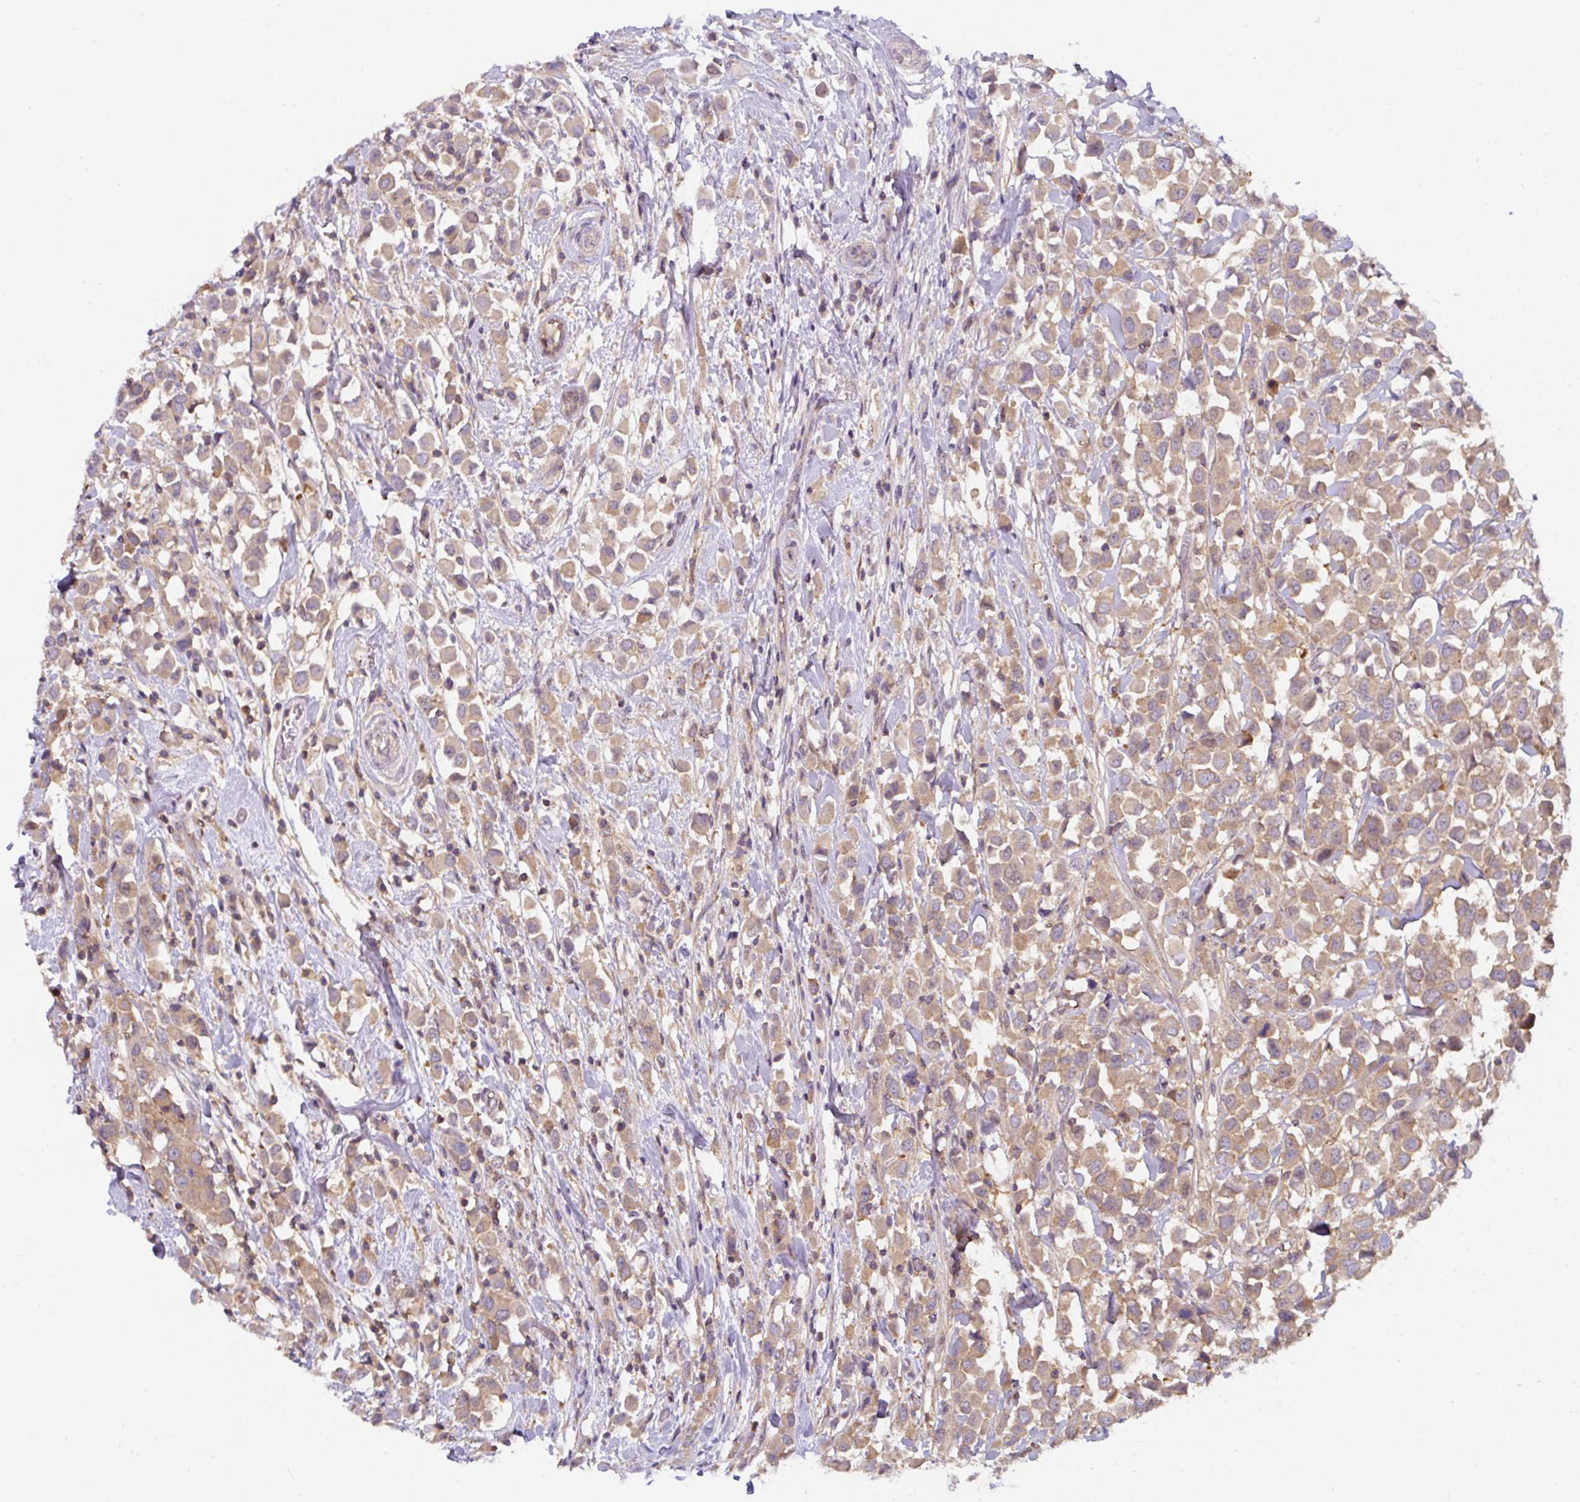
{"staining": {"intensity": "moderate", "quantity": ">75%", "location": "cytoplasmic/membranous"}, "tissue": "breast cancer", "cell_type": "Tumor cells", "image_type": "cancer", "snomed": [{"axis": "morphology", "description": "Duct carcinoma"}, {"axis": "topography", "description": "Breast"}], "caption": "A high-resolution histopathology image shows IHC staining of breast intraductal carcinoma, which exhibits moderate cytoplasmic/membranous positivity in about >75% of tumor cells.", "gene": "ST13", "patient": {"sex": "female", "age": 61}}